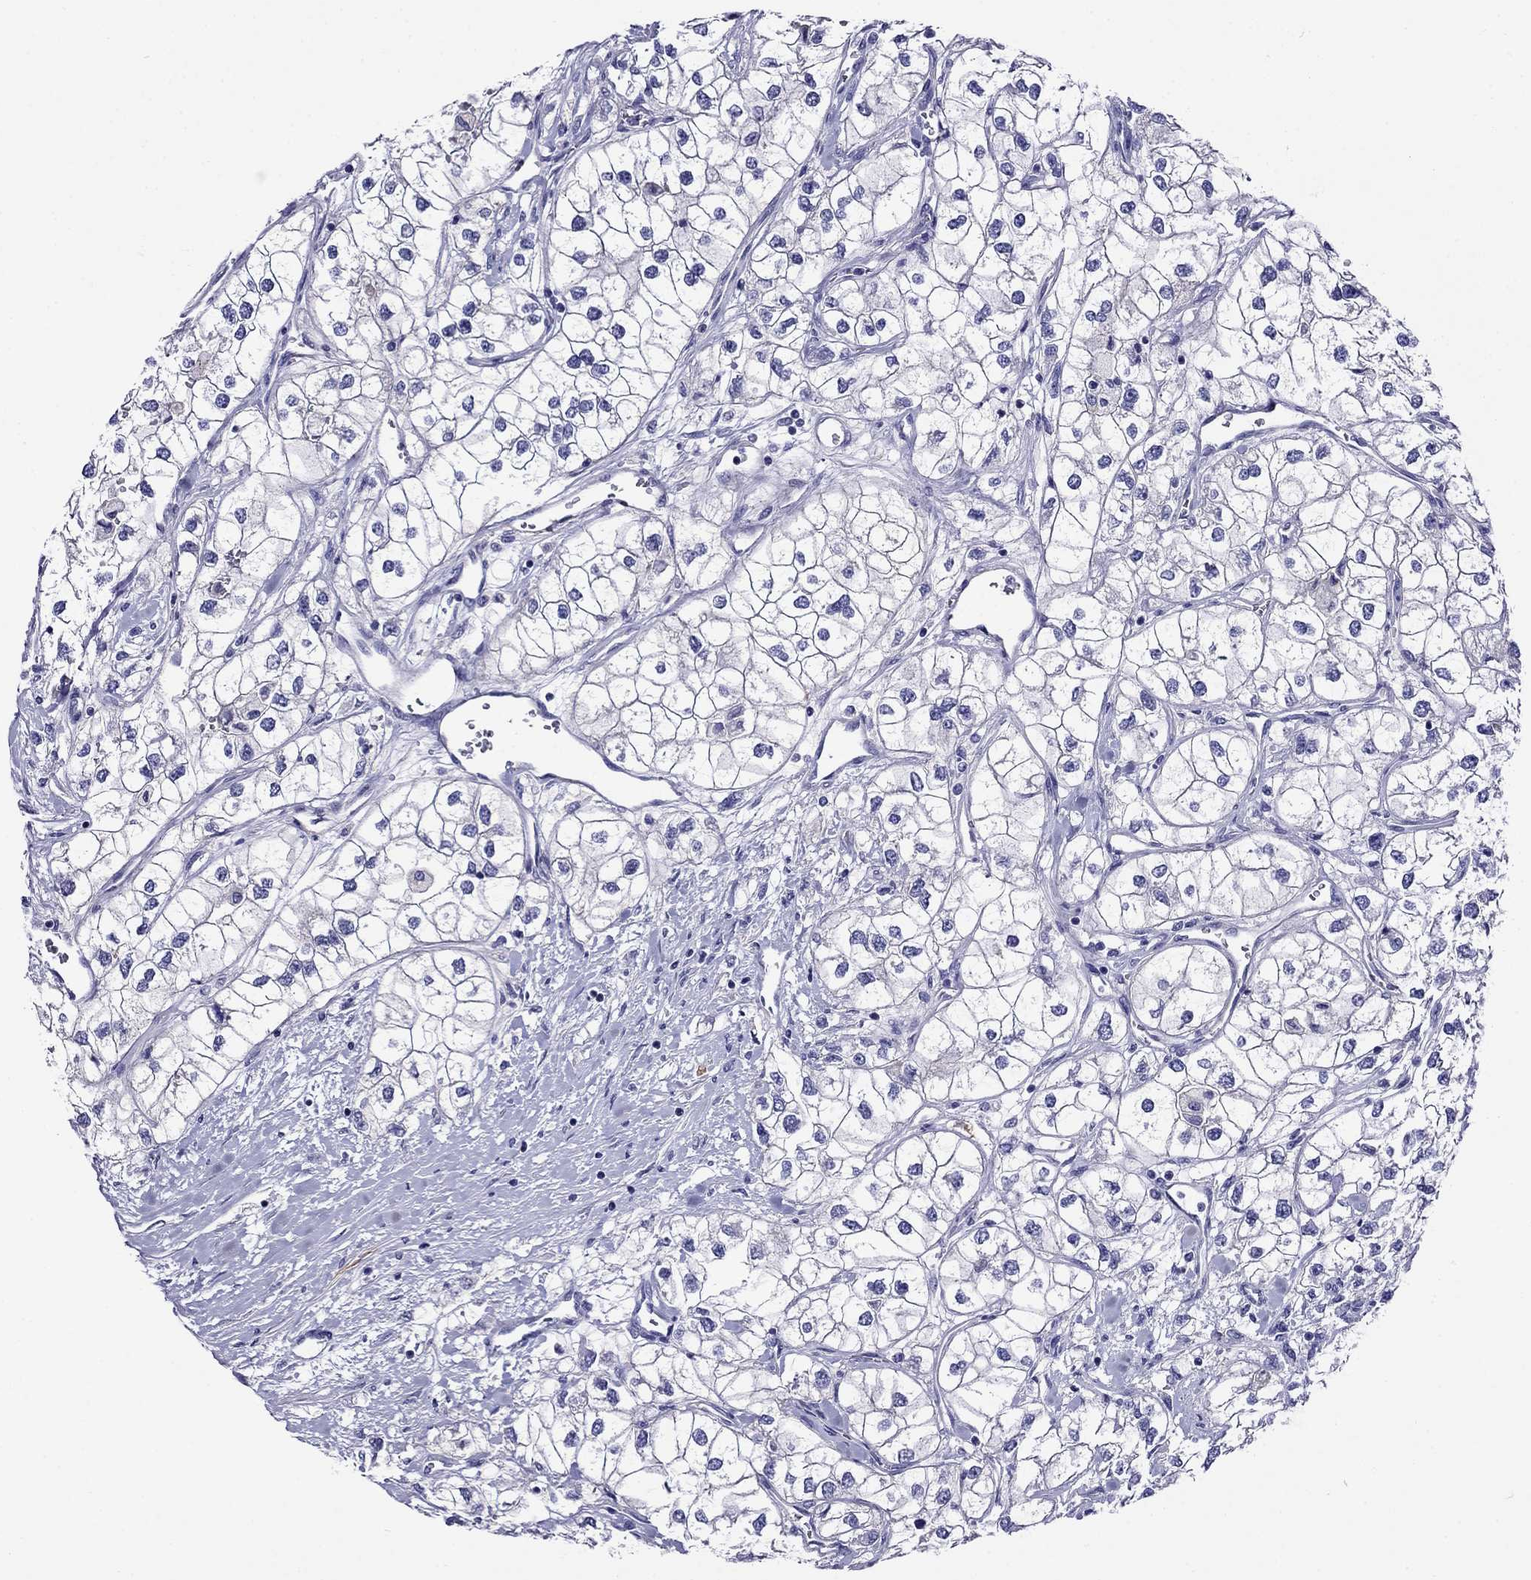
{"staining": {"intensity": "negative", "quantity": "none", "location": "none"}, "tissue": "renal cancer", "cell_type": "Tumor cells", "image_type": "cancer", "snomed": [{"axis": "morphology", "description": "Adenocarcinoma, NOS"}, {"axis": "topography", "description": "Kidney"}], "caption": "Immunohistochemistry (IHC) micrograph of neoplastic tissue: renal cancer stained with DAB (3,3'-diaminobenzidine) demonstrates no significant protein expression in tumor cells. Nuclei are stained in blue.", "gene": "SCG2", "patient": {"sex": "male", "age": 59}}